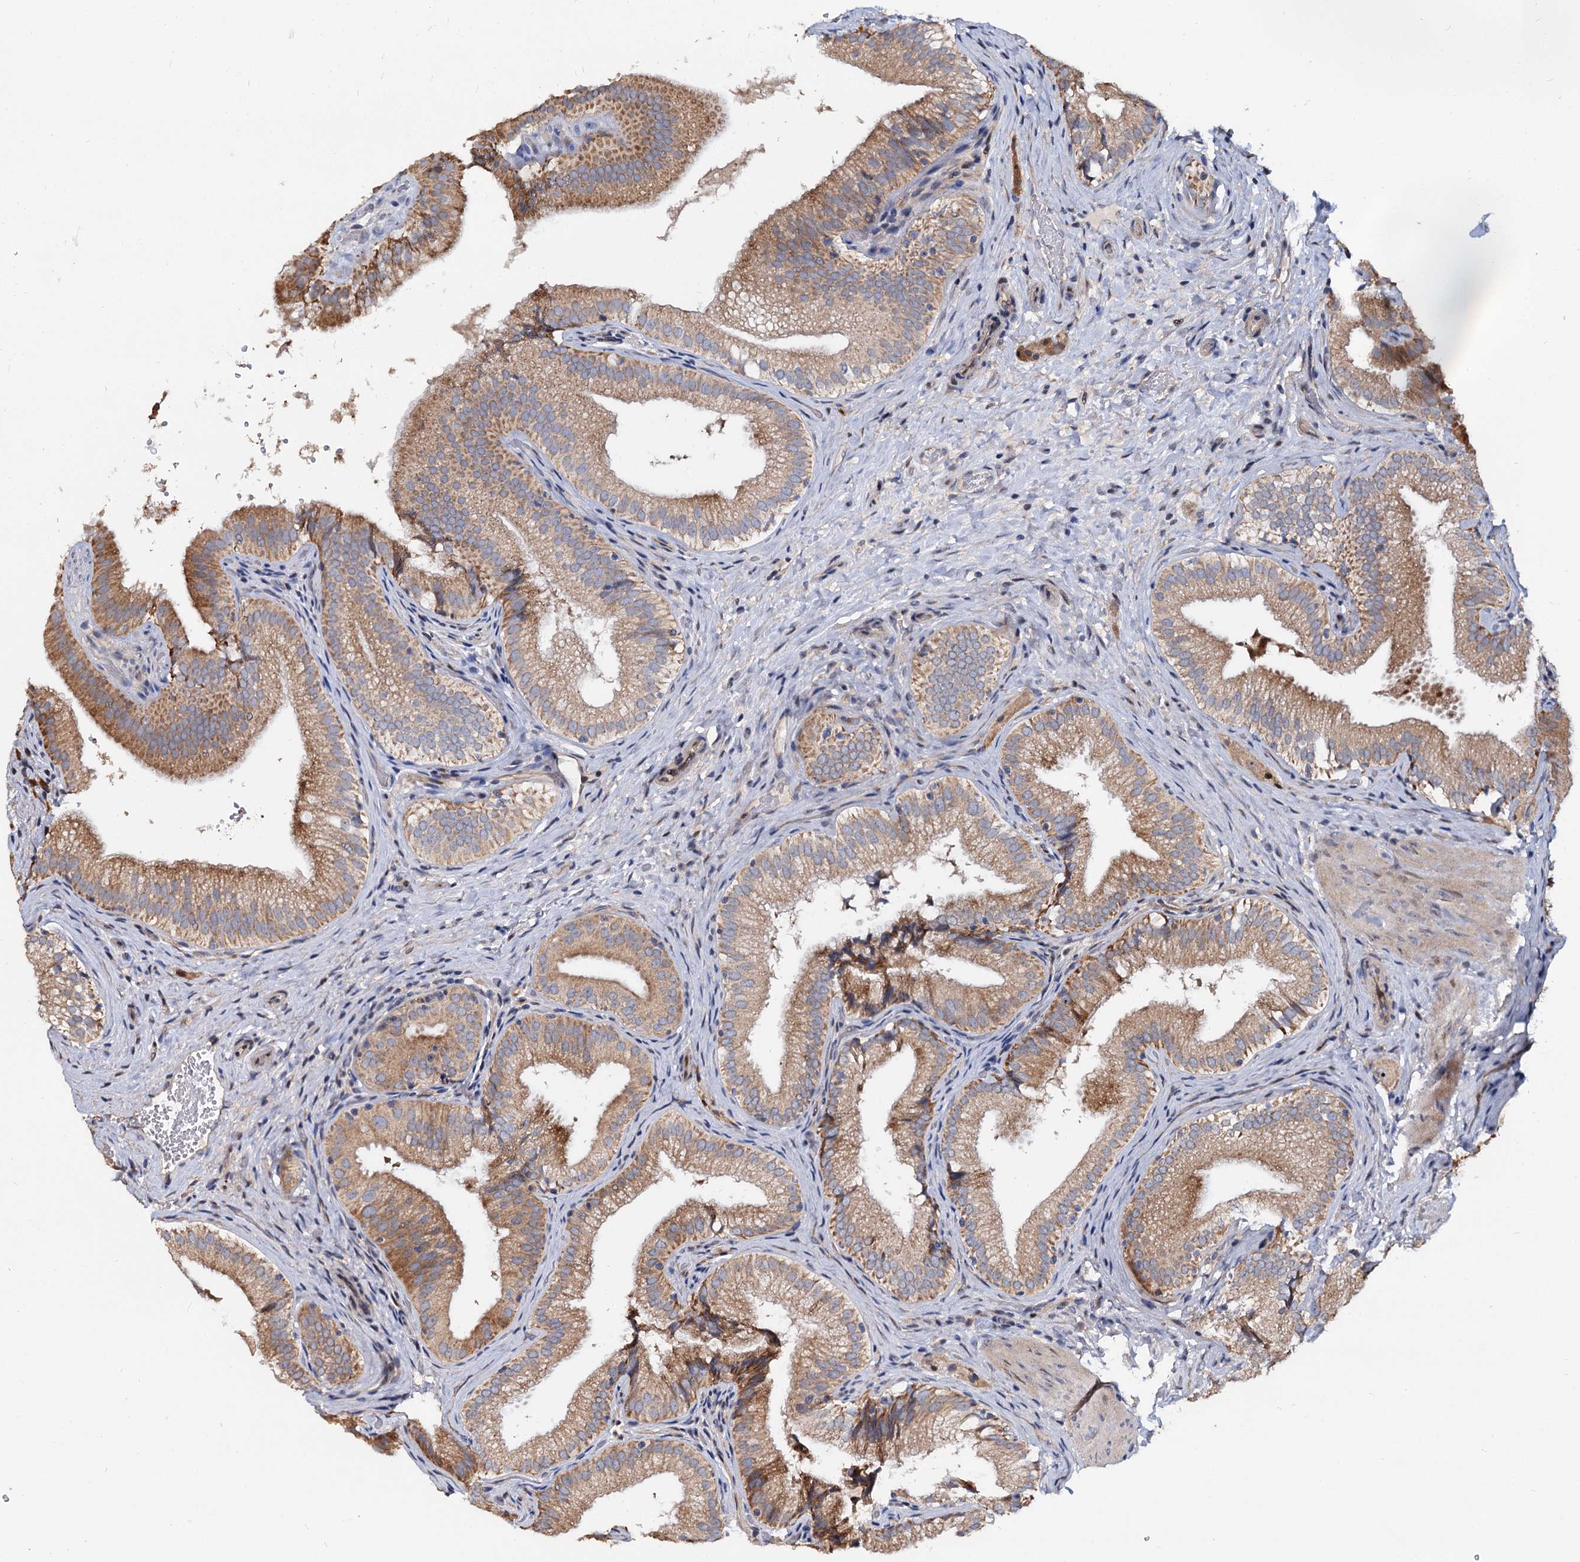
{"staining": {"intensity": "moderate", "quantity": ">75%", "location": "cytoplasmic/membranous"}, "tissue": "gallbladder", "cell_type": "Glandular cells", "image_type": "normal", "snomed": [{"axis": "morphology", "description": "Normal tissue, NOS"}, {"axis": "topography", "description": "Gallbladder"}], "caption": "A medium amount of moderate cytoplasmic/membranous staining is seen in about >75% of glandular cells in unremarkable gallbladder.", "gene": "WWC3", "patient": {"sex": "female", "age": 30}}